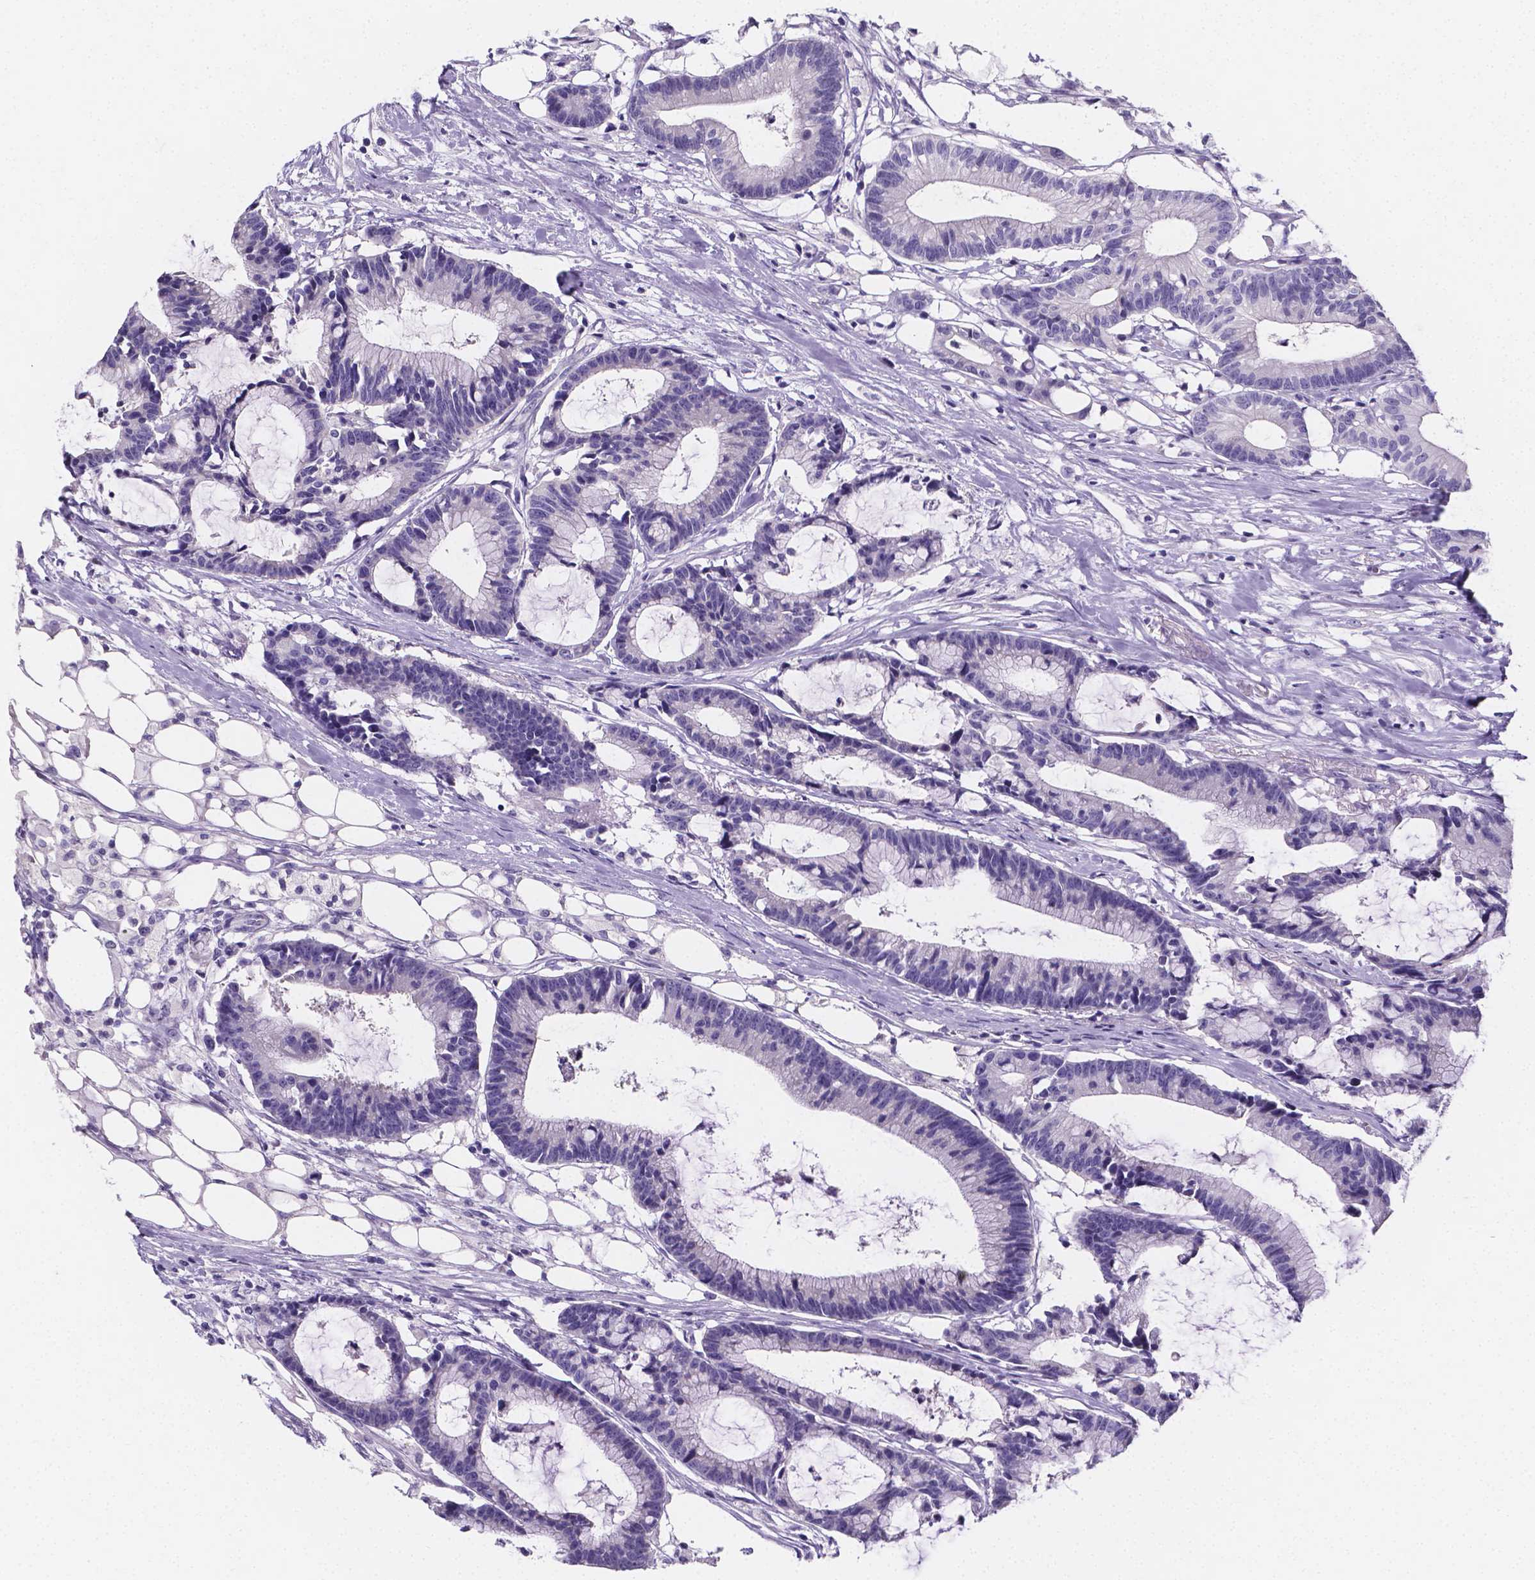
{"staining": {"intensity": "negative", "quantity": "none", "location": "none"}, "tissue": "colorectal cancer", "cell_type": "Tumor cells", "image_type": "cancer", "snomed": [{"axis": "morphology", "description": "Adenocarcinoma, NOS"}, {"axis": "topography", "description": "Colon"}], "caption": "IHC image of human adenocarcinoma (colorectal) stained for a protein (brown), which demonstrates no expression in tumor cells. (Brightfield microscopy of DAB (3,3'-diaminobenzidine) IHC at high magnification).", "gene": "PLXNA4", "patient": {"sex": "female", "age": 78}}